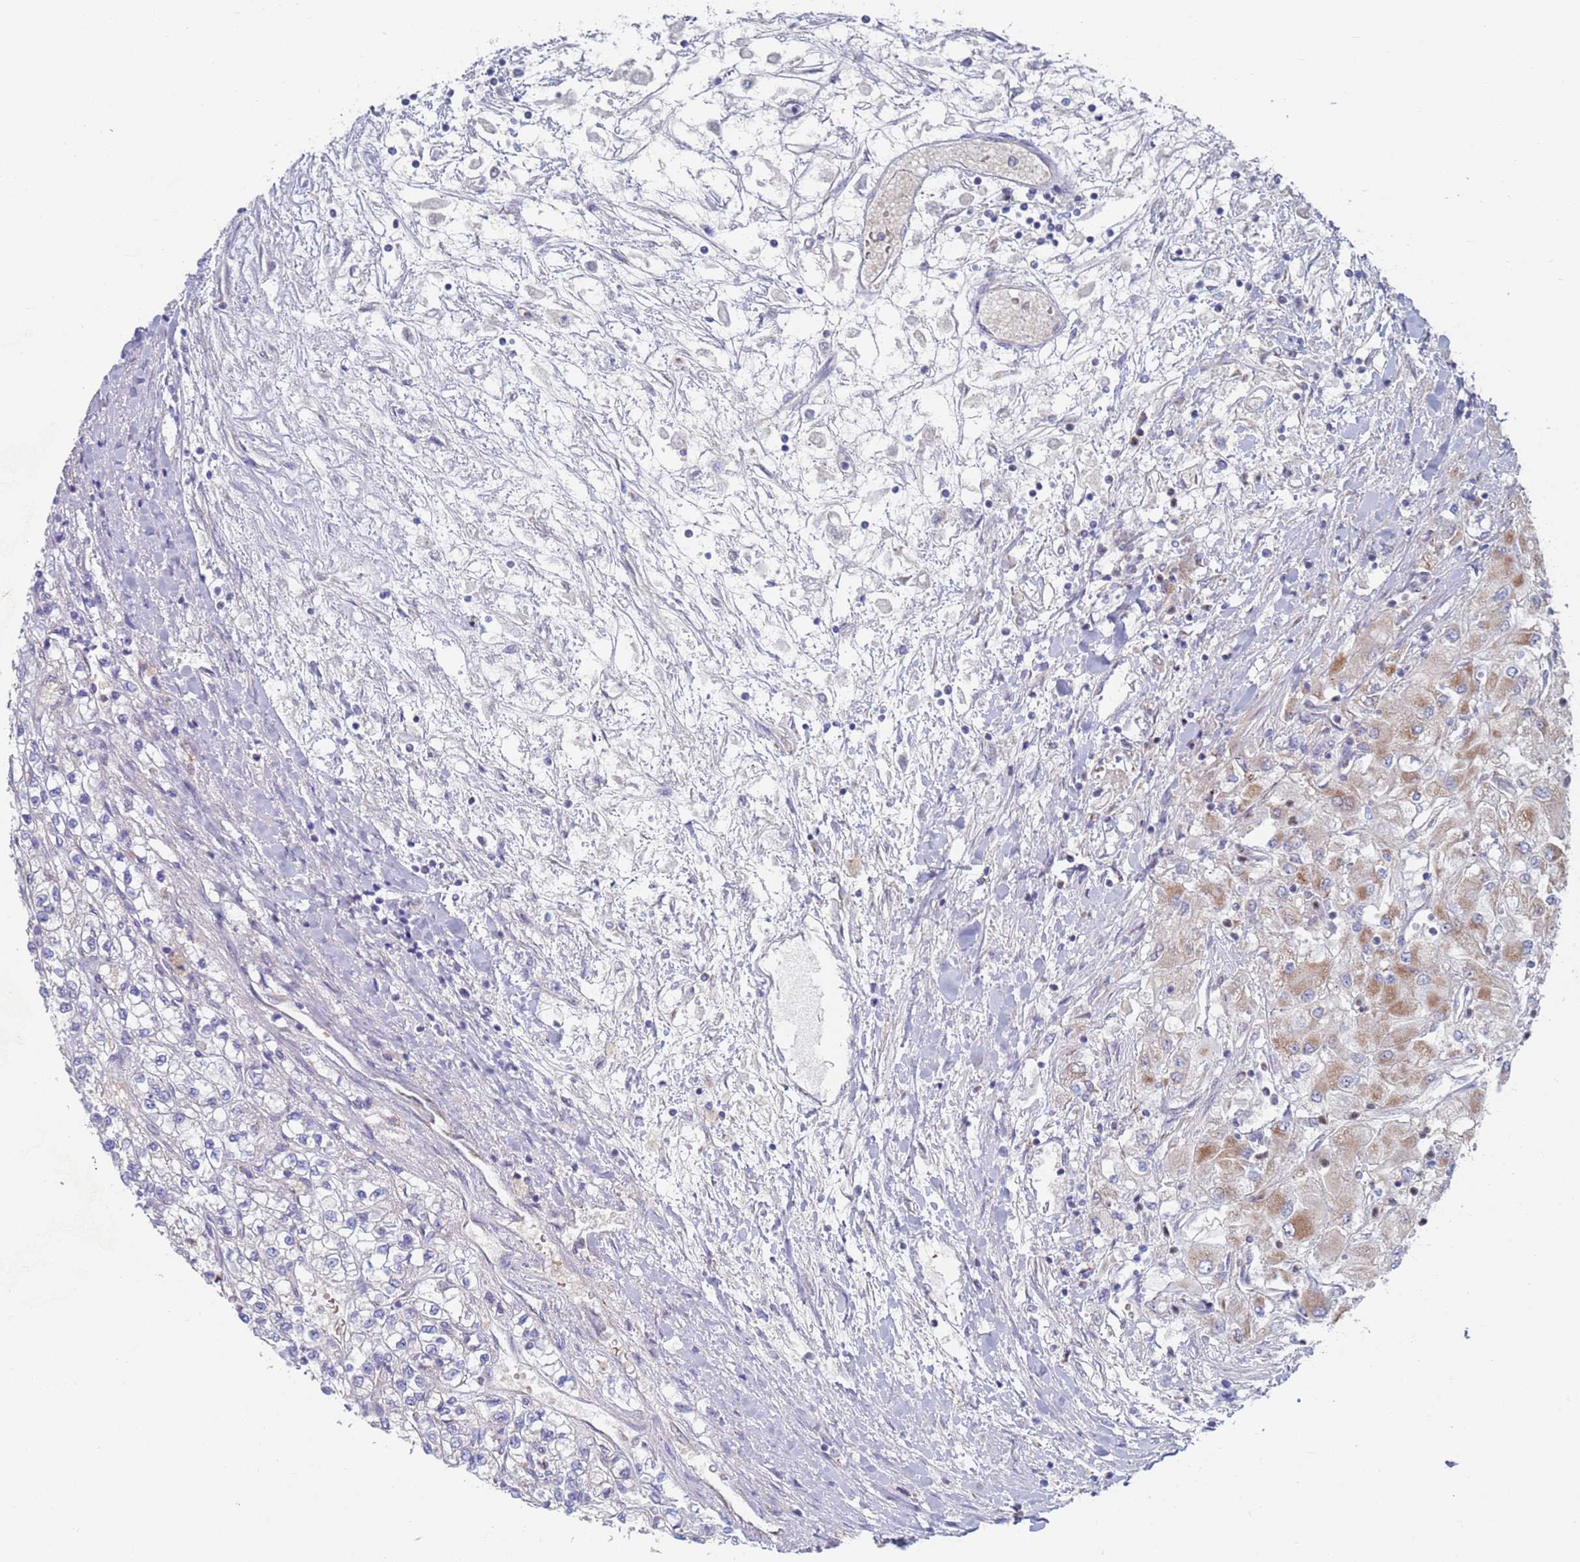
{"staining": {"intensity": "weak", "quantity": "<25%", "location": "cytoplasmic/membranous"}, "tissue": "renal cancer", "cell_type": "Tumor cells", "image_type": "cancer", "snomed": [{"axis": "morphology", "description": "Adenocarcinoma, NOS"}, {"axis": "topography", "description": "Kidney"}], "caption": "Immunohistochemical staining of adenocarcinoma (renal) displays no significant staining in tumor cells.", "gene": "CHCHD6", "patient": {"sex": "male", "age": 80}}